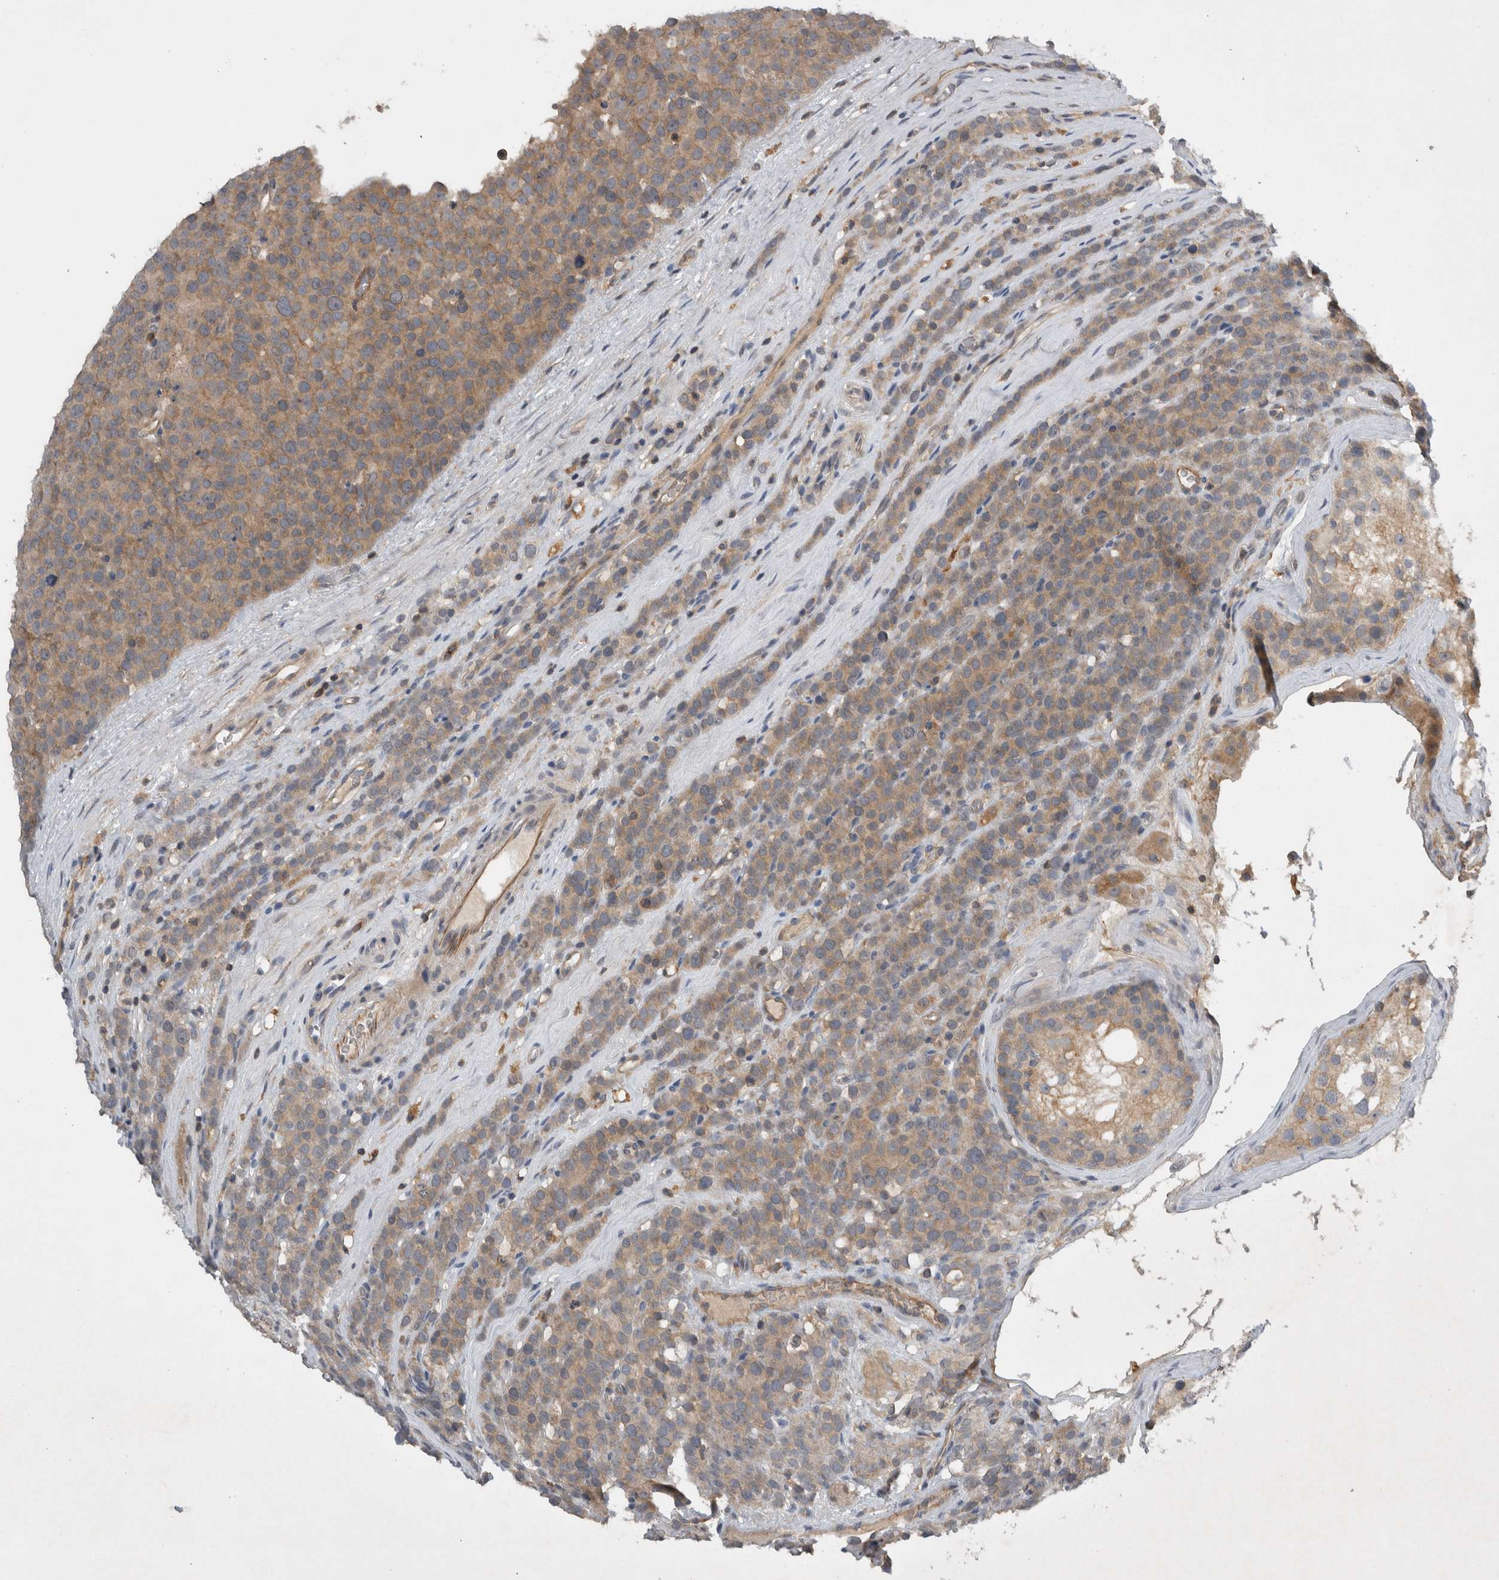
{"staining": {"intensity": "weak", "quantity": ">75%", "location": "cytoplasmic/membranous"}, "tissue": "testis cancer", "cell_type": "Tumor cells", "image_type": "cancer", "snomed": [{"axis": "morphology", "description": "Seminoma, NOS"}, {"axis": "topography", "description": "Testis"}], "caption": "The immunohistochemical stain labels weak cytoplasmic/membranous staining in tumor cells of testis seminoma tissue.", "gene": "SCARA5", "patient": {"sex": "male", "age": 71}}